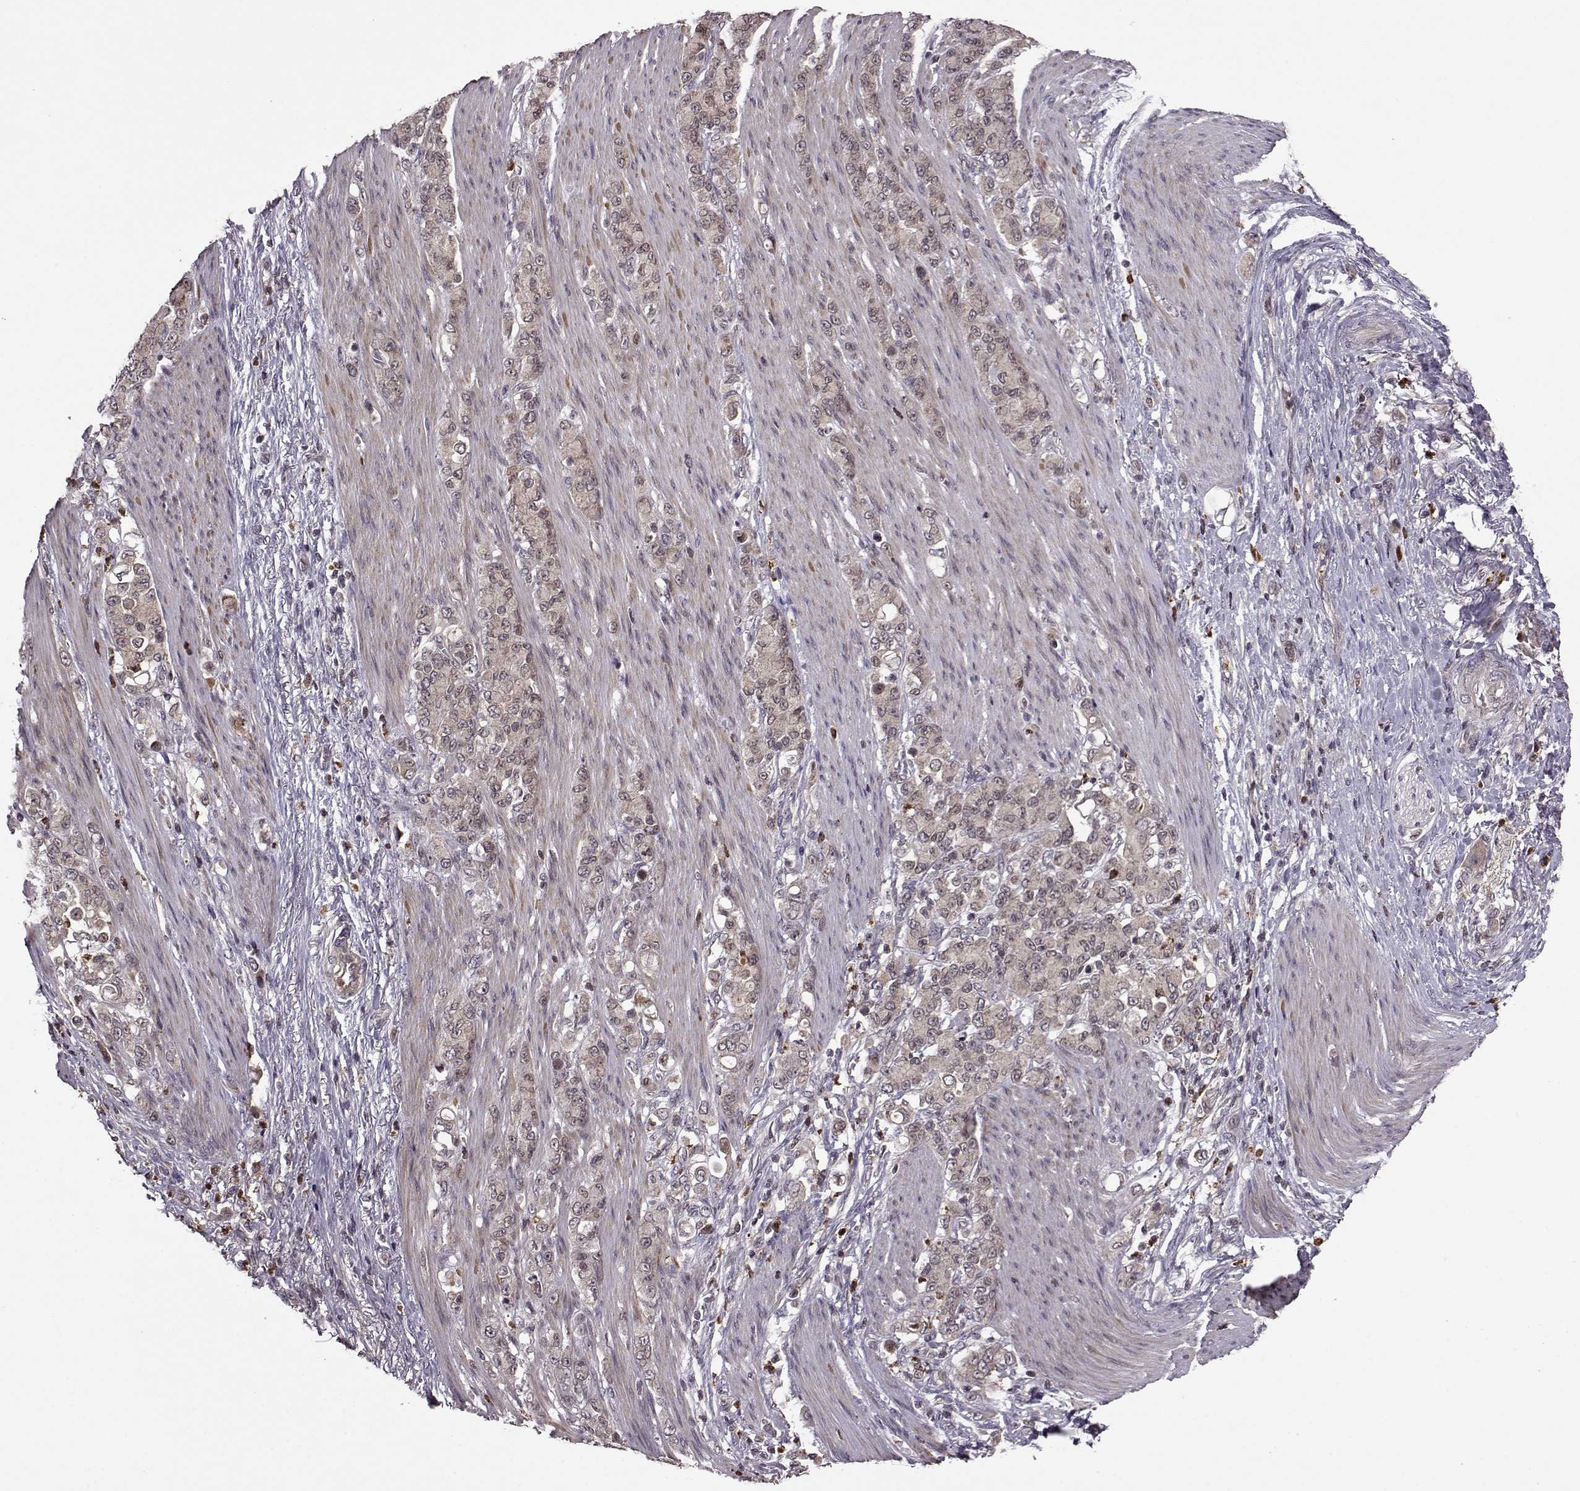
{"staining": {"intensity": "weak", "quantity": ">75%", "location": "cytoplasmic/membranous"}, "tissue": "stomach cancer", "cell_type": "Tumor cells", "image_type": "cancer", "snomed": [{"axis": "morphology", "description": "Adenocarcinoma, NOS"}, {"axis": "topography", "description": "Stomach"}], "caption": "Immunohistochemistry (IHC) (DAB (3,3'-diaminobenzidine)) staining of human stomach cancer demonstrates weak cytoplasmic/membranous protein positivity in approximately >75% of tumor cells. Nuclei are stained in blue.", "gene": "TRMU", "patient": {"sex": "female", "age": 79}}